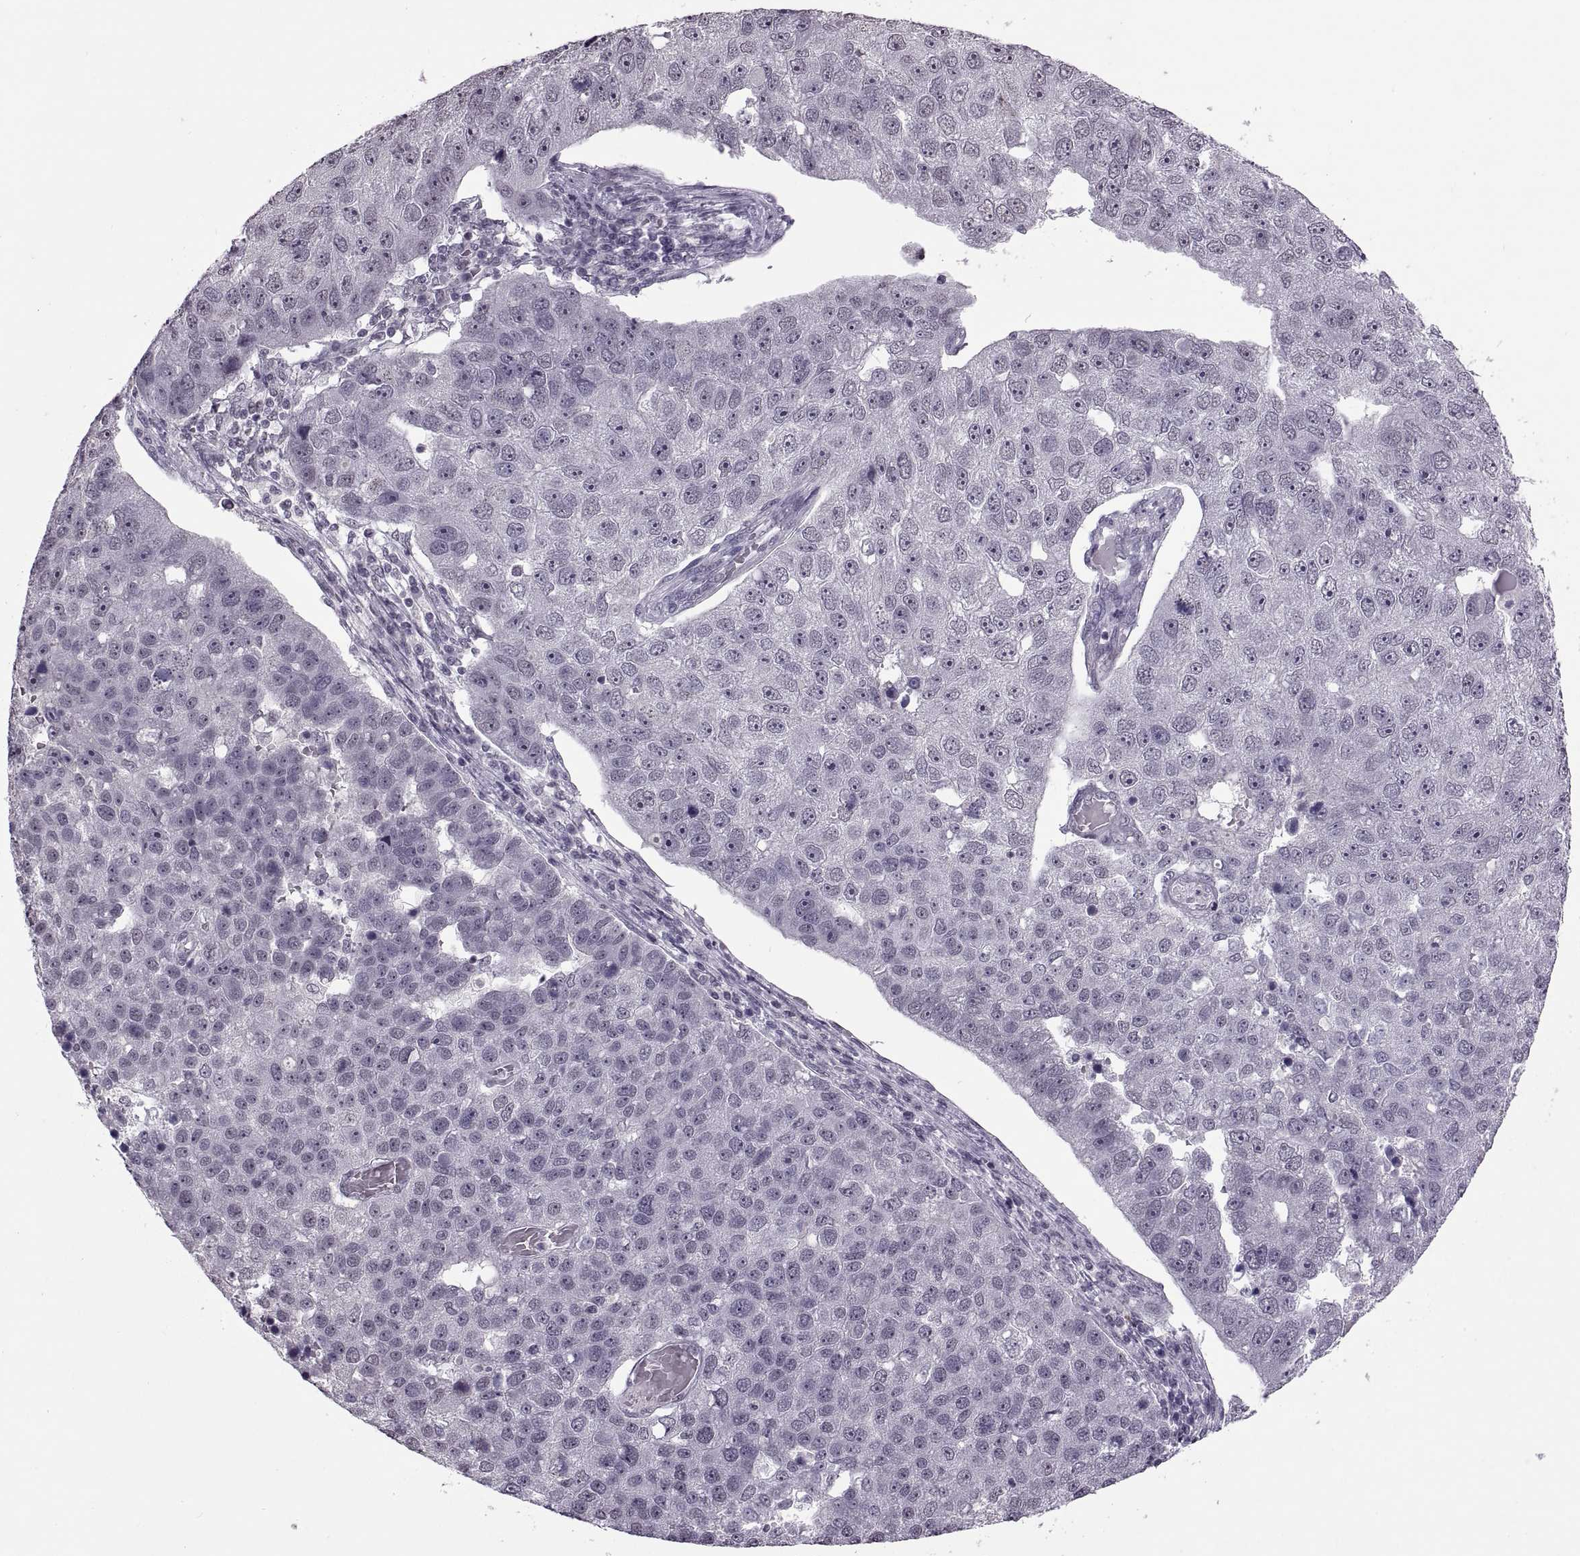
{"staining": {"intensity": "negative", "quantity": "none", "location": "none"}, "tissue": "pancreatic cancer", "cell_type": "Tumor cells", "image_type": "cancer", "snomed": [{"axis": "morphology", "description": "Adenocarcinoma, NOS"}, {"axis": "topography", "description": "Pancreas"}], "caption": "Human adenocarcinoma (pancreatic) stained for a protein using IHC displays no expression in tumor cells.", "gene": "OTP", "patient": {"sex": "female", "age": 61}}